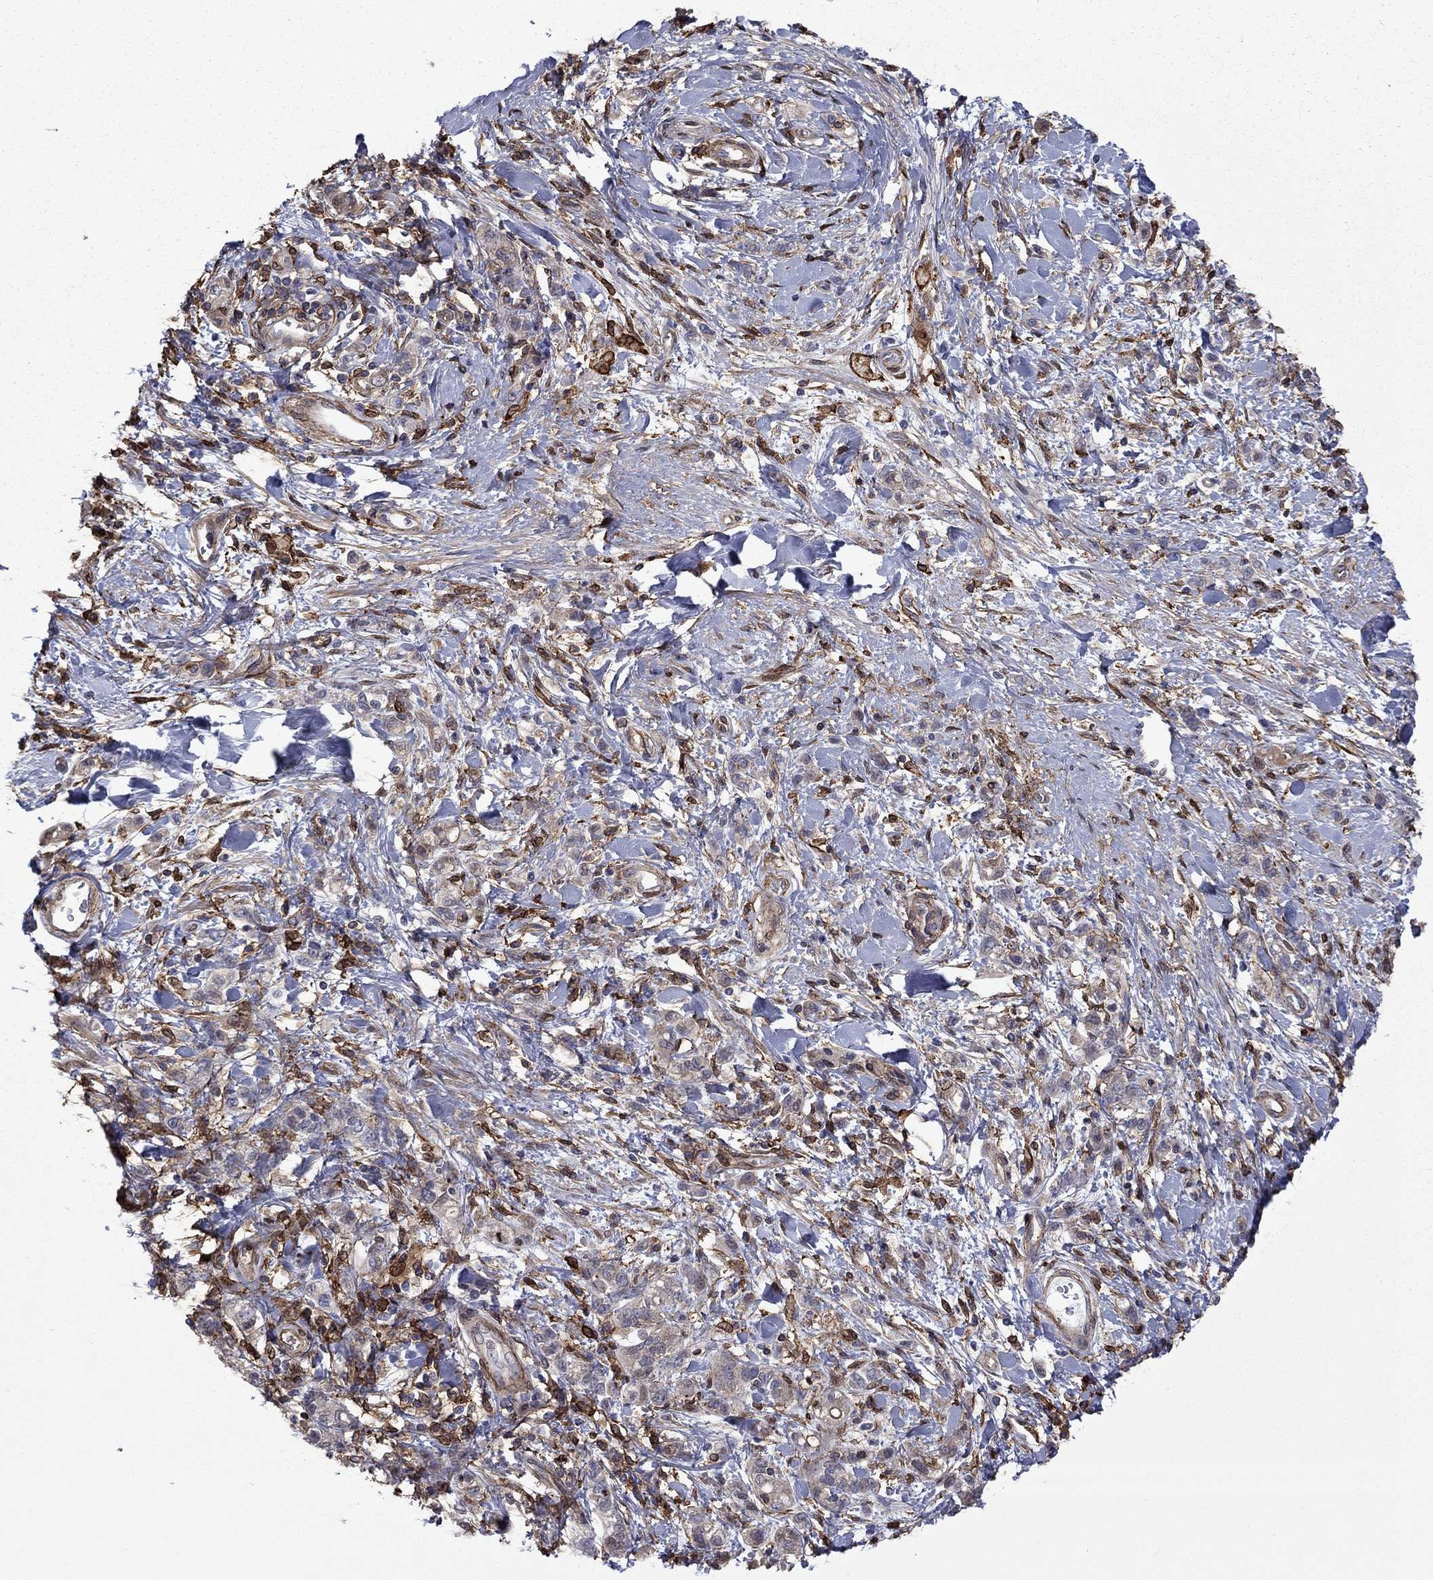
{"staining": {"intensity": "weak", "quantity": "<25%", "location": "cytoplasmic/membranous"}, "tissue": "stomach cancer", "cell_type": "Tumor cells", "image_type": "cancer", "snomed": [{"axis": "morphology", "description": "Adenocarcinoma, NOS"}, {"axis": "topography", "description": "Stomach"}], "caption": "This histopathology image is of stomach adenocarcinoma stained with IHC to label a protein in brown with the nuclei are counter-stained blue. There is no staining in tumor cells. Brightfield microscopy of immunohistochemistry stained with DAB (brown) and hematoxylin (blue), captured at high magnification.", "gene": "PLAU", "patient": {"sex": "male", "age": 77}}